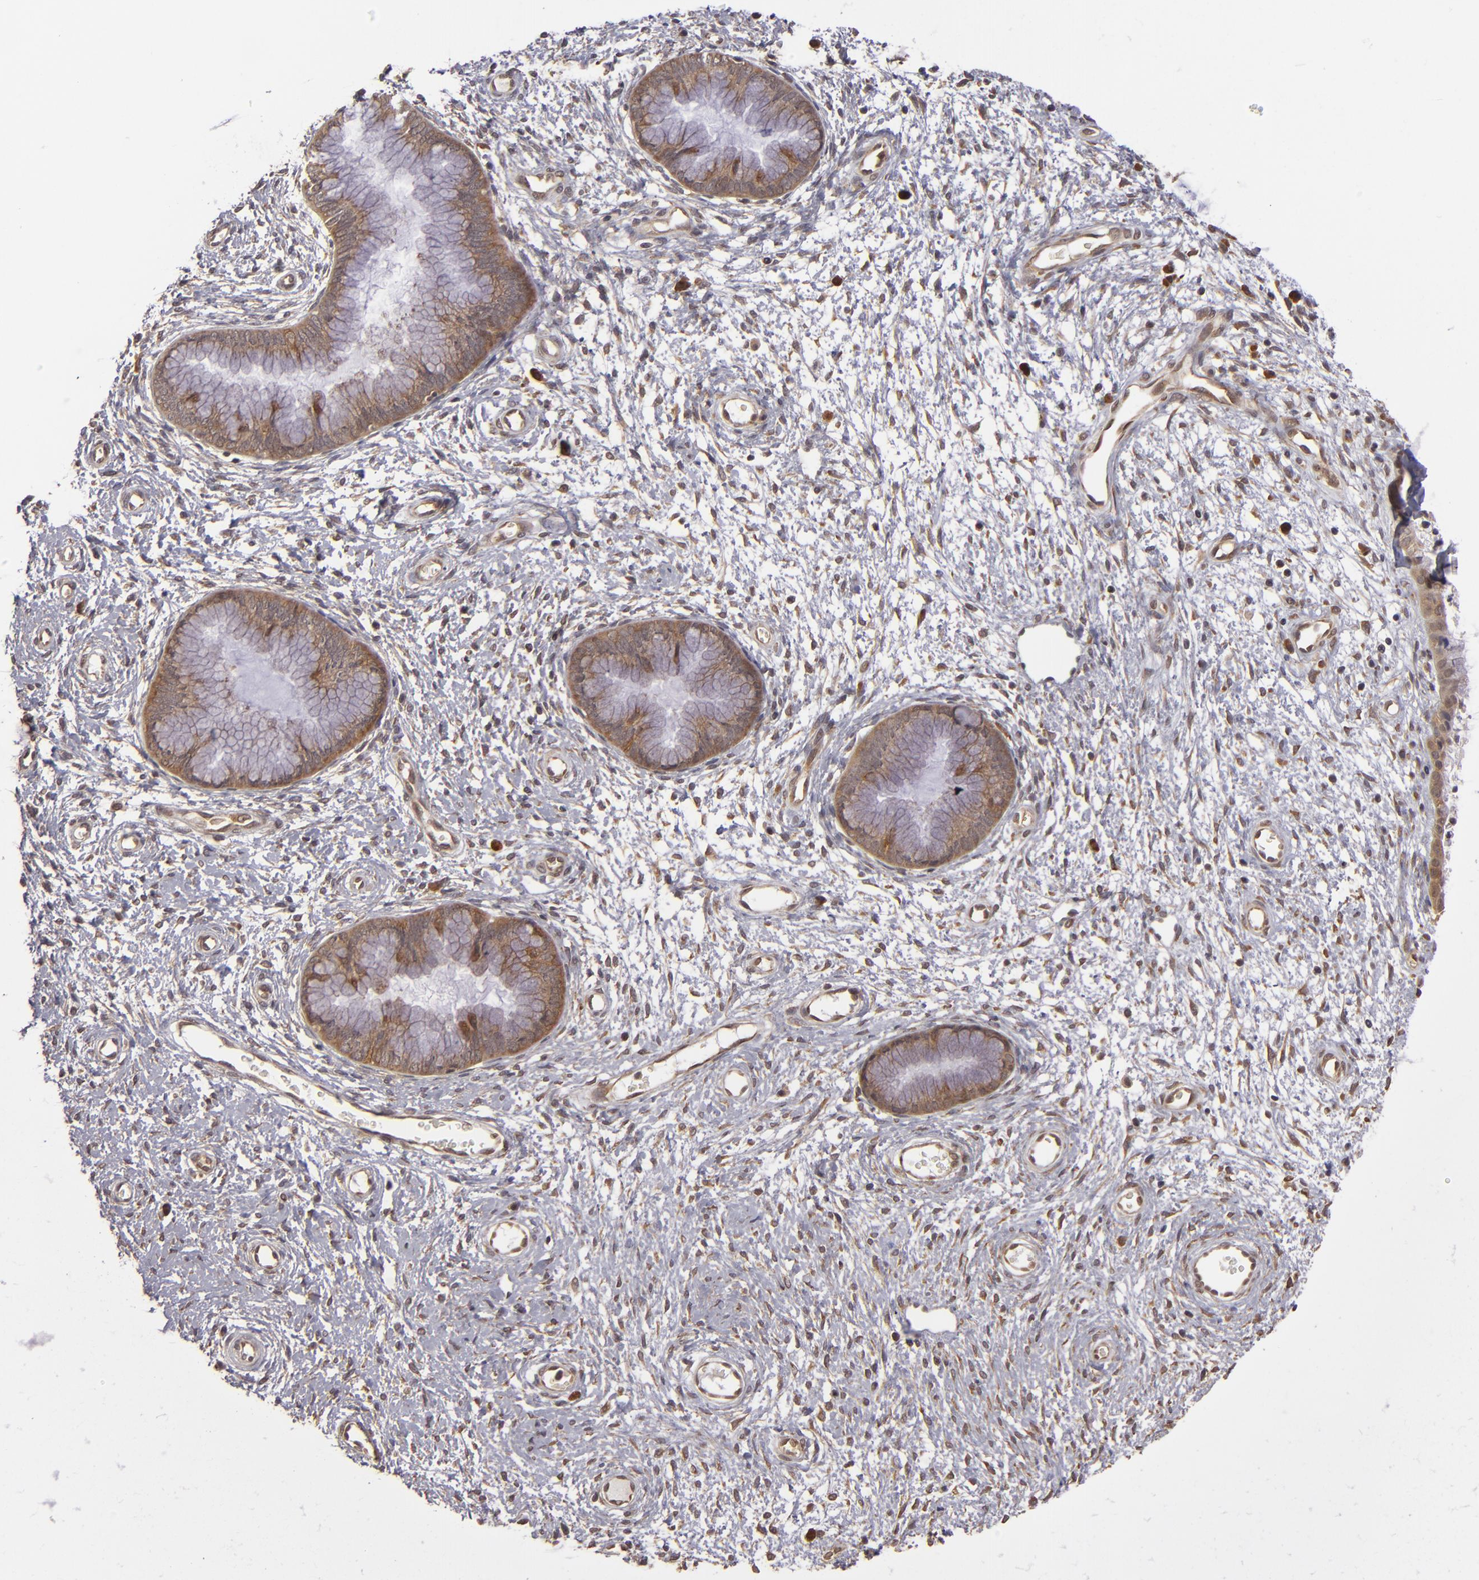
{"staining": {"intensity": "moderate", "quantity": ">75%", "location": "cytoplasmic/membranous"}, "tissue": "cervix", "cell_type": "Glandular cells", "image_type": "normal", "snomed": [{"axis": "morphology", "description": "Normal tissue, NOS"}, {"axis": "topography", "description": "Cervix"}], "caption": "Immunohistochemistry (IHC) of unremarkable cervix displays medium levels of moderate cytoplasmic/membranous expression in about >75% of glandular cells.", "gene": "MAPK3", "patient": {"sex": "female", "age": 55}}